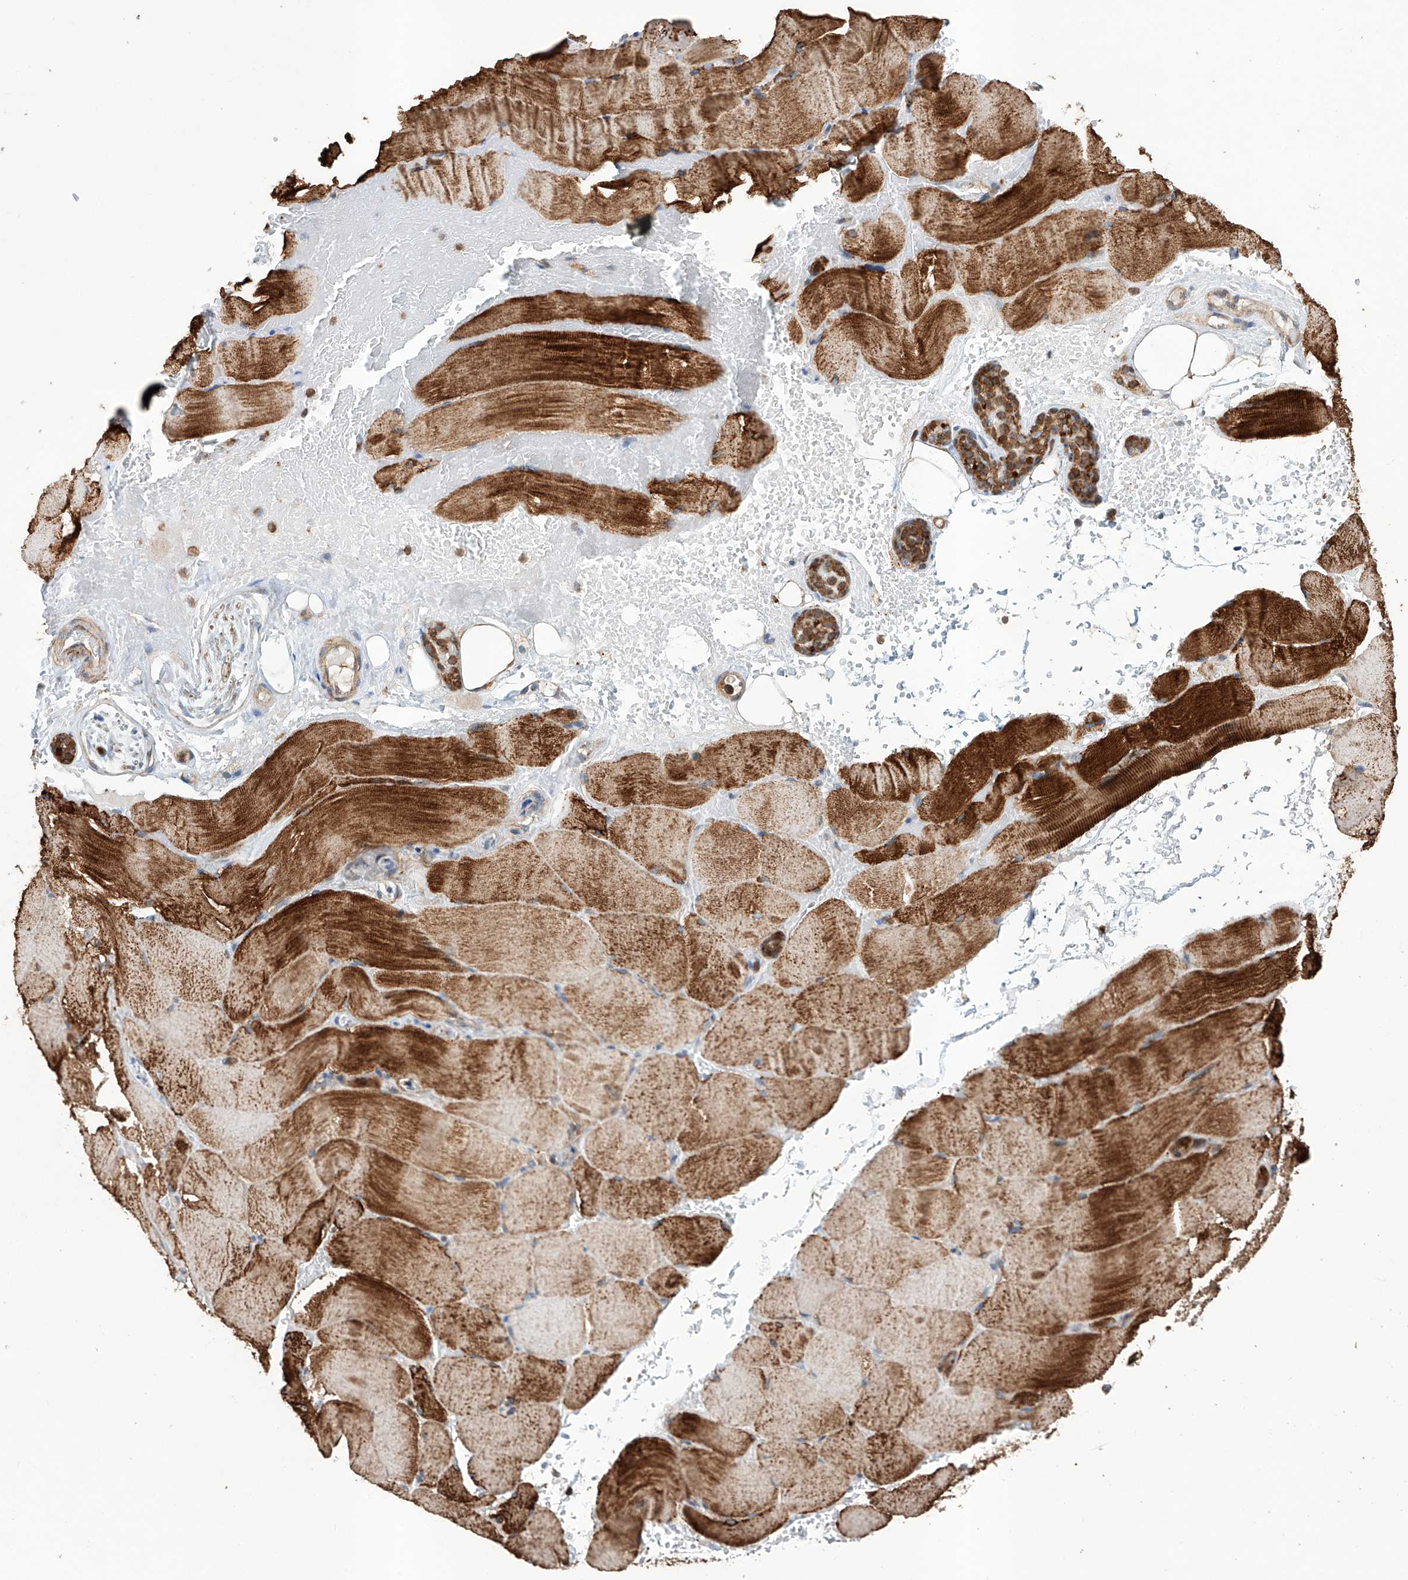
{"staining": {"intensity": "strong", "quantity": ">75%", "location": "cytoplasmic/membranous"}, "tissue": "skeletal muscle", "cell_type": "Myocytes", "image_type": "normal", "snomed": [{"axis": "morphology", "description": "Normal tissue, NOS"}, {"axis": "topography", "description": "Skeletal muscle"}, {"axis": "topography", "description": "Parathyroid gland"}], "caption": "Protein staining of normal skeletal muscle displays strong cytoplasmic/membranous positivity in approximately >75% of myocytes. (IHC, brightfield microscopy, high magnification).", "gene": "TIMM23", "patient": {"sex": "female", "age": 37}}